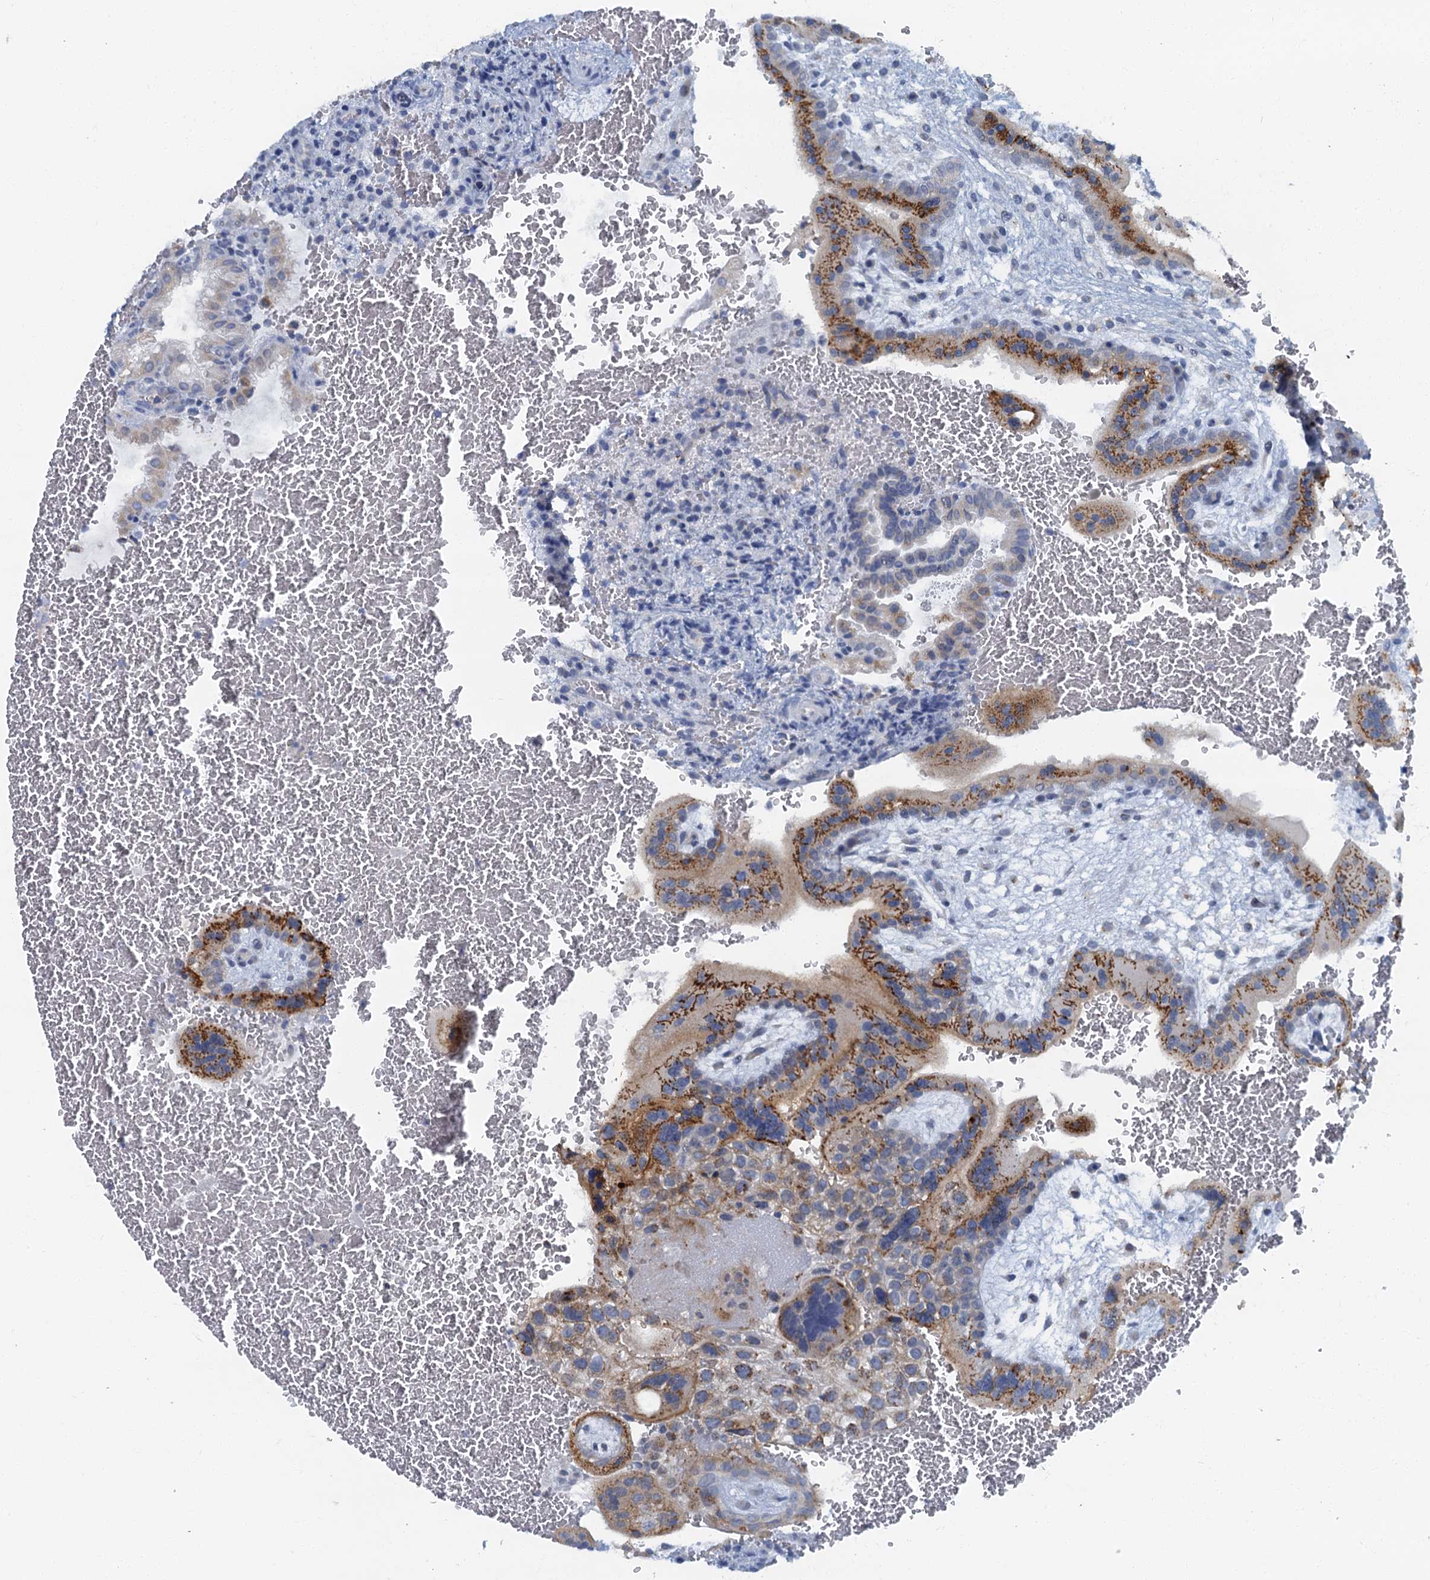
{"staining": {"intensity": "moderate", "quantity": ">75%", "location": "cytoplasmic/membranous"}, "tissue": "placenta", "cell_type": "Trophoblastic cells", "image_type": "normal", "snomed": [{"axis": "morphology", "description": "Normal tissue, NOS"}, {"axis": "topography", "description": "Placenta"}], "caption": "A medium amount of moderate cytoplasmic/membranous expression is identified in about >75% of trophoblastic cells in unremarkable placenta. The staining was performed using DAB, with brown indicating positive protein expression. Nuclei are stained blue with hematoxylin.", "gene": "LYPD3", "patient": {"sex": "female", "age": 35}}